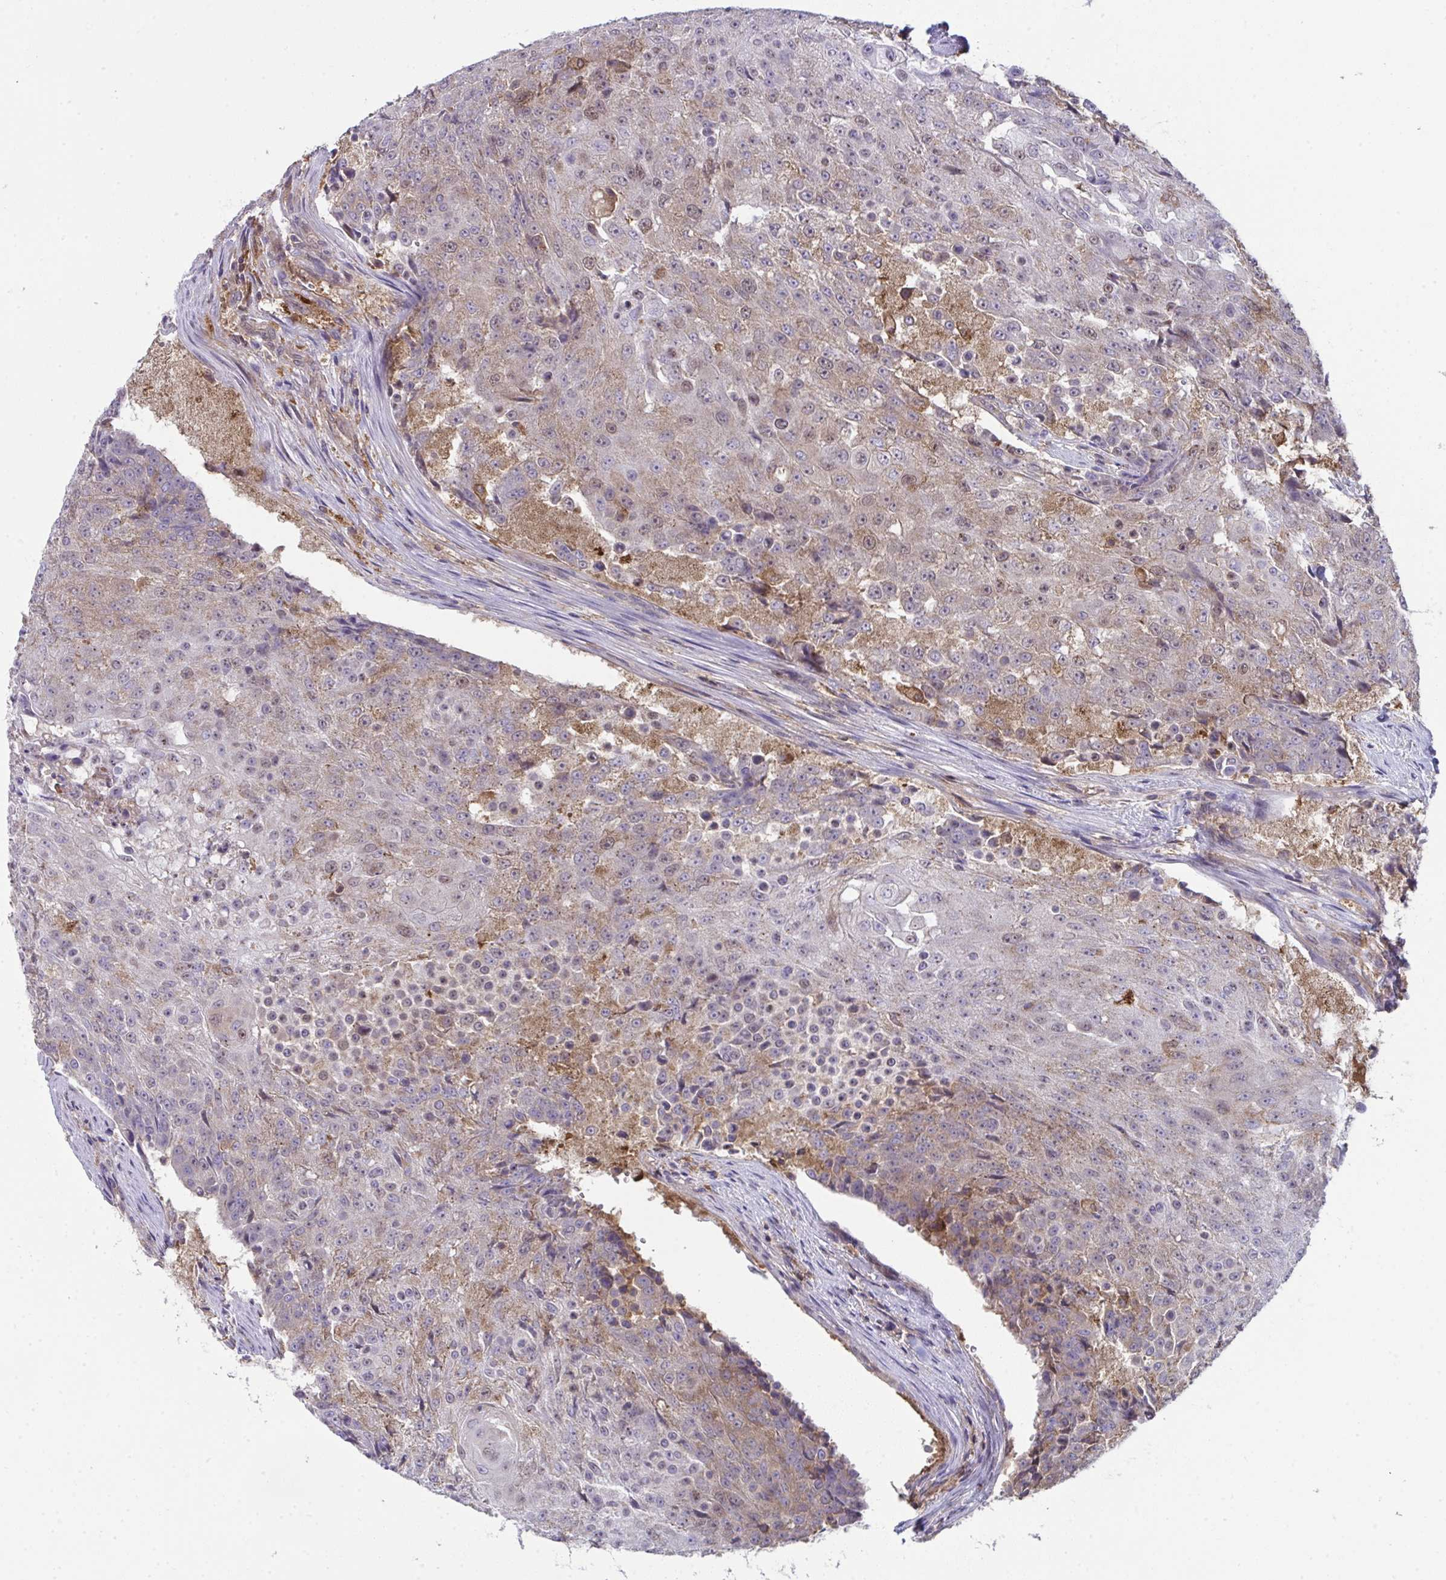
{"staining": {"intensity": "moderate", "quantity": "25%-75%", "location": "cytoplasmic/membranous,nuclear"}, "tissue": "urothelial cancer", "cell_type": "Tumor cells", "image_type": "cancer", "snomed": [{"axis": "morphology", "description": "Urothelial carcinoma, High grade"}, {"axis": "topography", "description": "Urinary bladder"}], "caption": "IHC (DAB) staining of human urothelial cancer reveals moderate cytoplasmic/membranous and nuclear protein positivity in approximately 25%-75% of tumor cells. The staining is performed using DAB (3,3'-diaminobenzidine) brown chromogen to label protein expression. The nuclei are counter-stained blue using hematoxylin.", "gene": "ALDH16A1", "patient": {"sex": "female", "age": 63}}